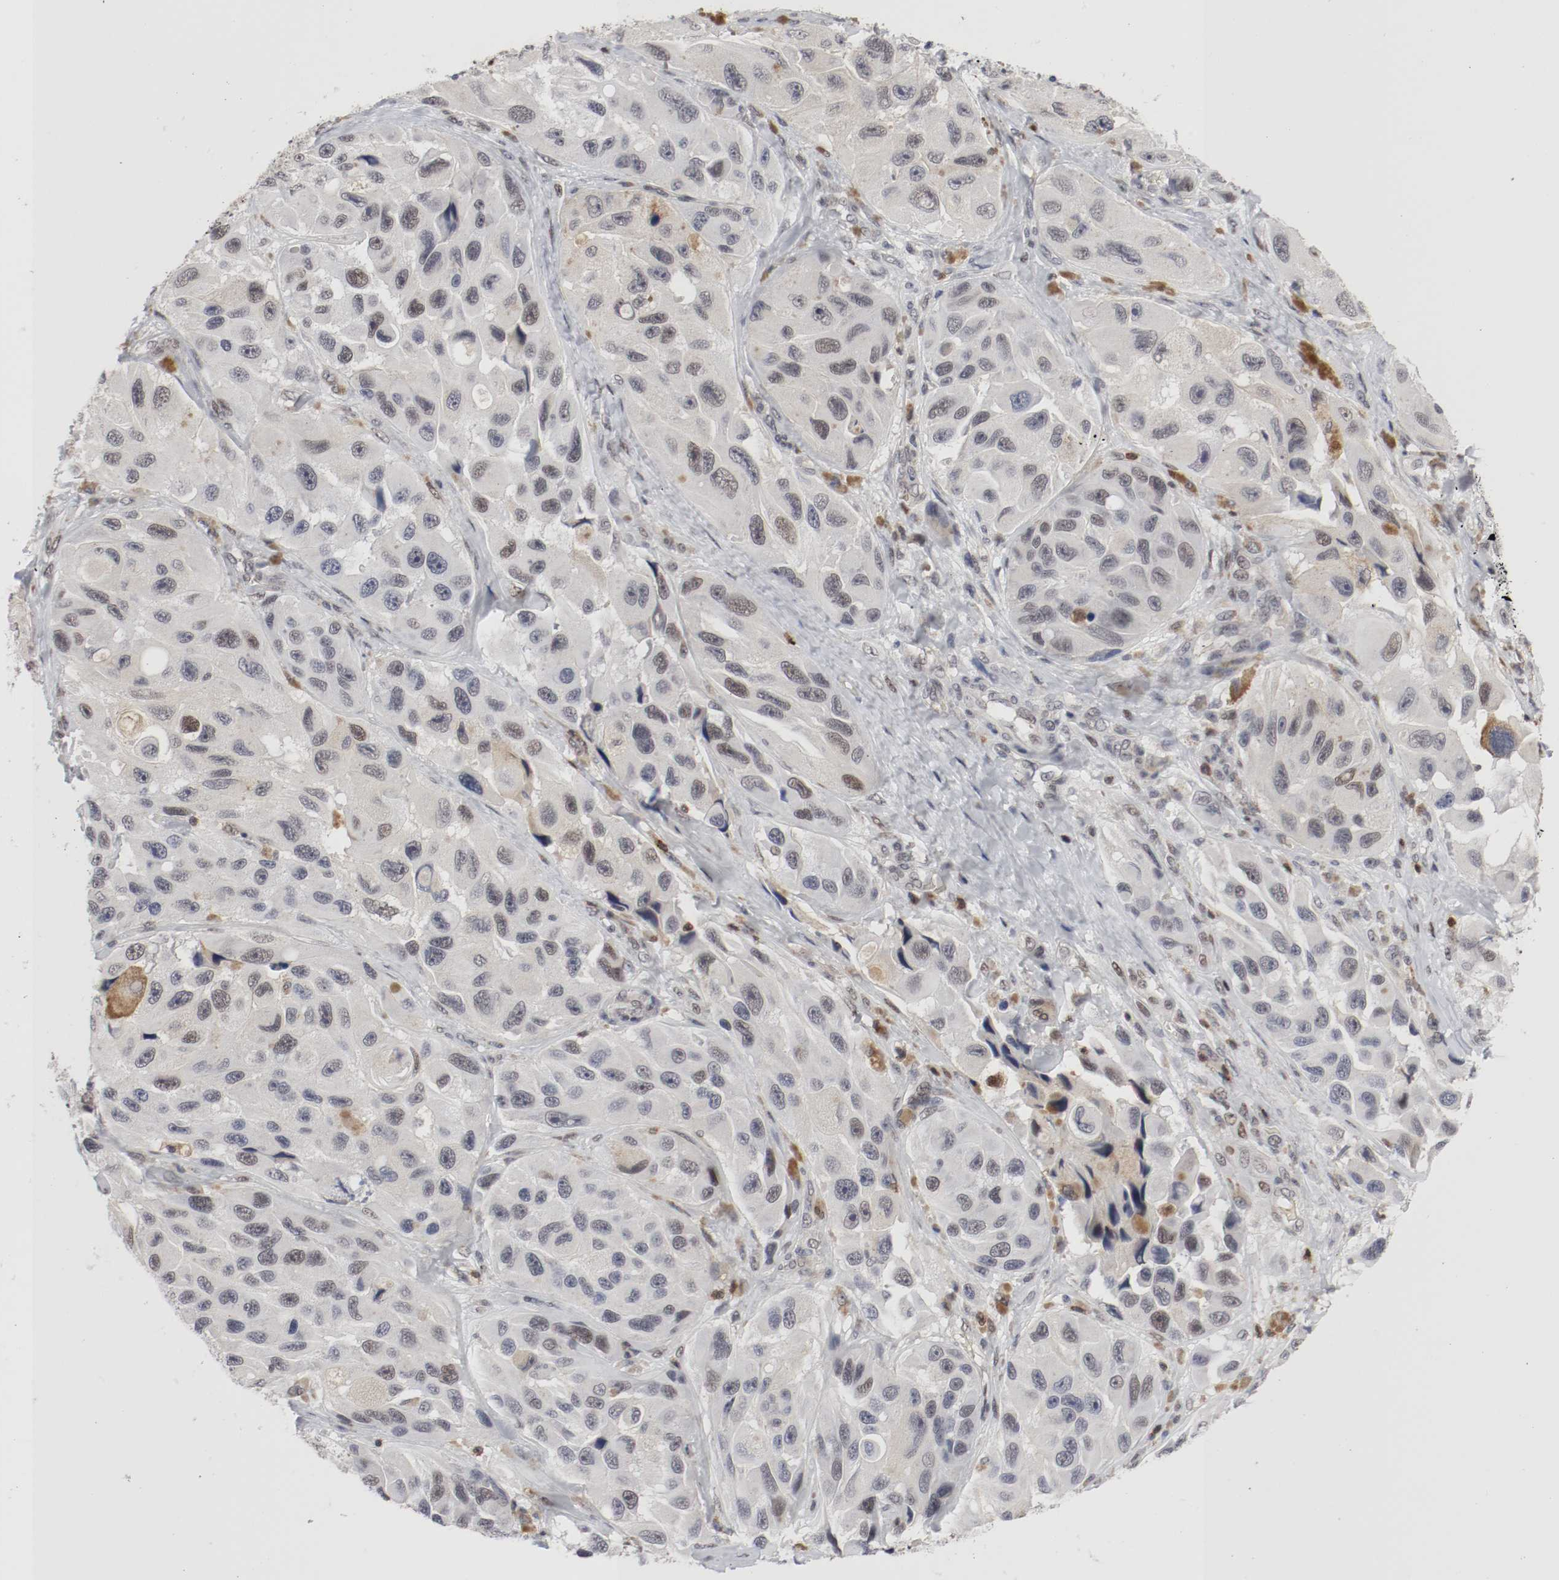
{"staining": {"intensity": "negative", "quantity": "none", "location": "none"}, "tissue": "melanoma", "cell_type": "Tumor cells", "image_type": "cancer", "snomed": [{"axis": "morphology", "description": "Malignant melanoma, NOS"}, {"axis": "topography", "description": "Skin"}], "caption": "A high-resolution micrograph shows IHC staining of melanoma, which displays no significant expression in tumor cells.", "gene": "JUND", "patient": {"sex": "female", "age": 73}}